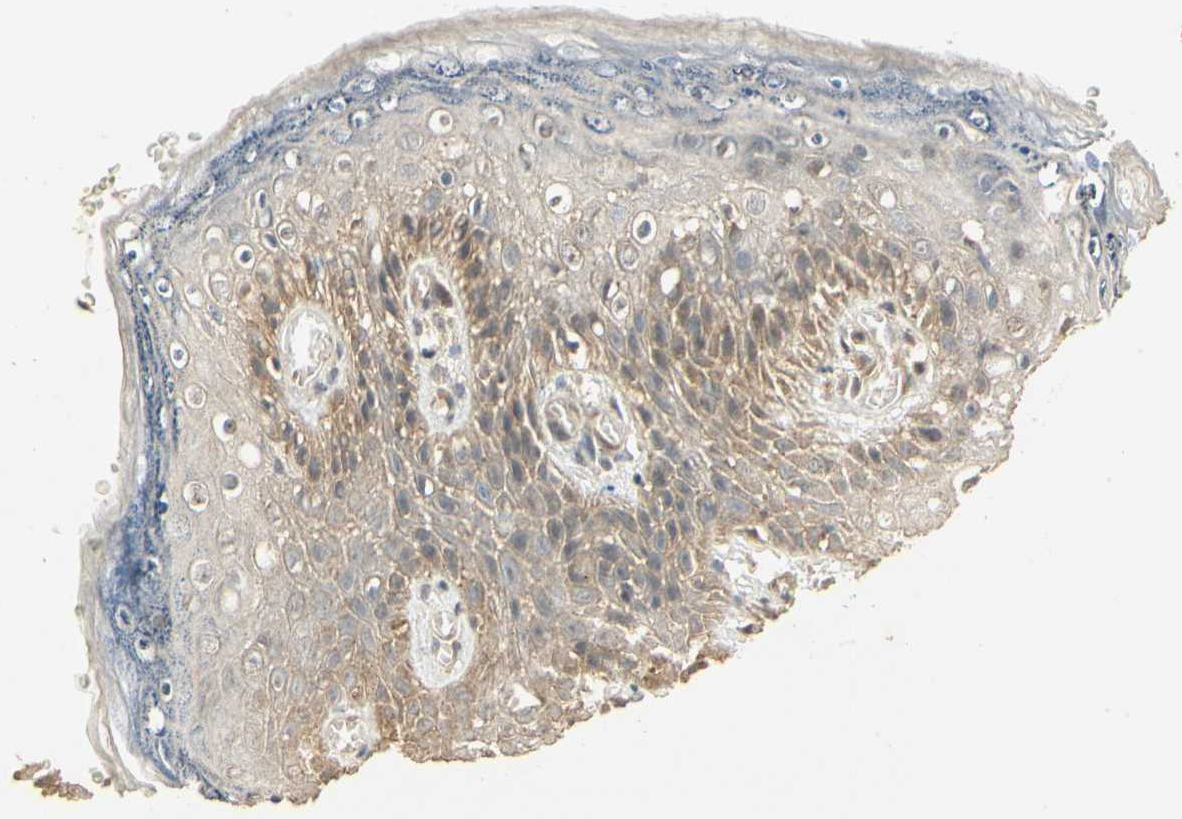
{"staining": {"intensity": "weak", "quantity": "<25%", "location": "cytoplasmic/membranous"}, "tissue": "skin", "cell_type": "Epidermal cells", "image_type": "normal", "snomed": [{"axis": "morphology", "description": "Normal tissue, NOS"}, {"axis": "topography", "description": "Anal"}], "caption": "Micrograph shows no protein staining in epidermal cells of normal skin. (DAB IHC visualized using brightfield microscopy, high magnification).", "gene": "RNF180", "patient": {"sex": "female", "age": 46}}